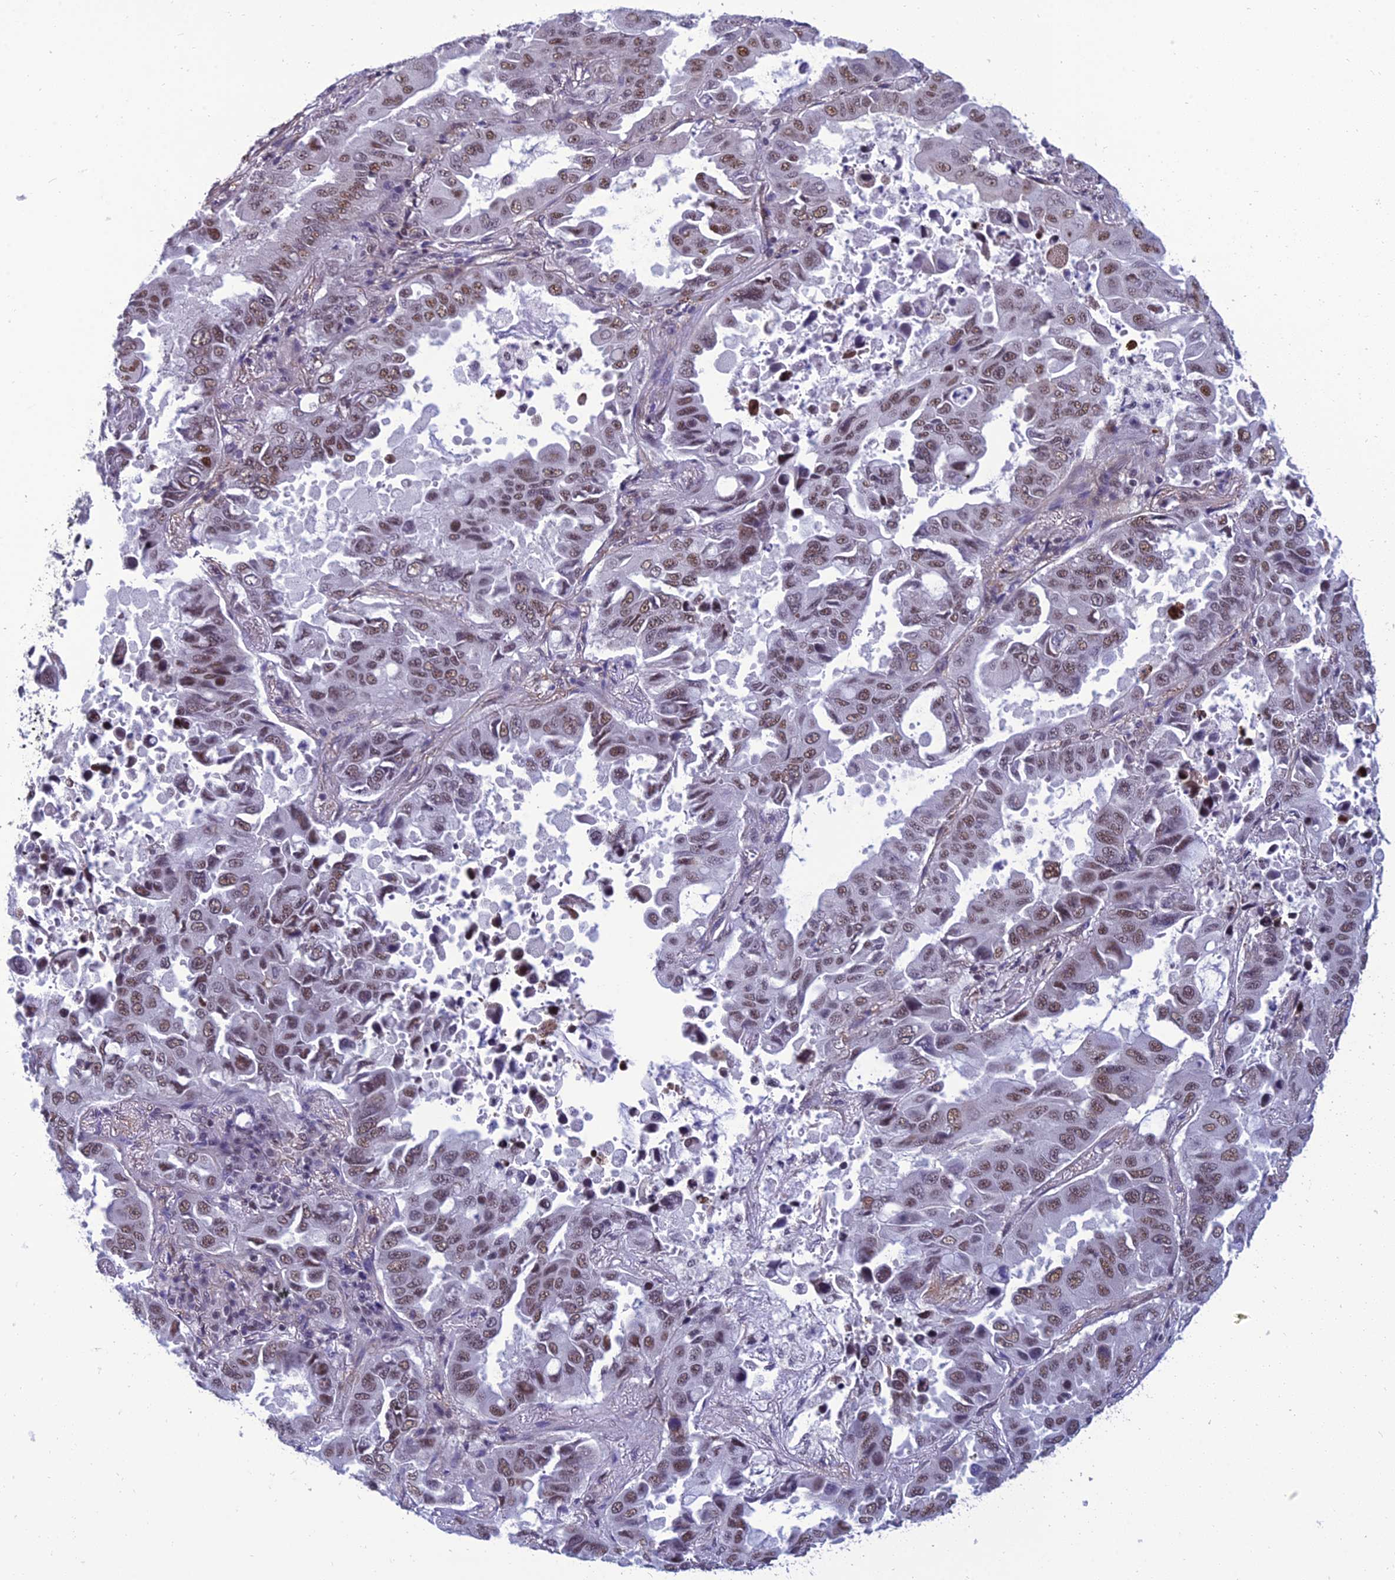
{"staining": {"intensity": "moderate", "quantity": ">75%", "location": "nuclear"}, "tissue": "lung cancer", "cell_type": "Tumor cells", "image_type": "cancer", "snomed": [{"axis": "morphology", "description": "Adenocarcinoma, NOS"}, {"axis": "topography", "description": "Lung"}], "caption": "Protein analysis of adenocarcinoma (lung) tissue shows moderate nuclear expression in about >75% of tumor cells. (DAB (3,3'-diaminobenzidine) IHC with brightfield microscopy, high magnification).", "gene": "RSRC1", "patient": {"sex": "male", "age": 64}}